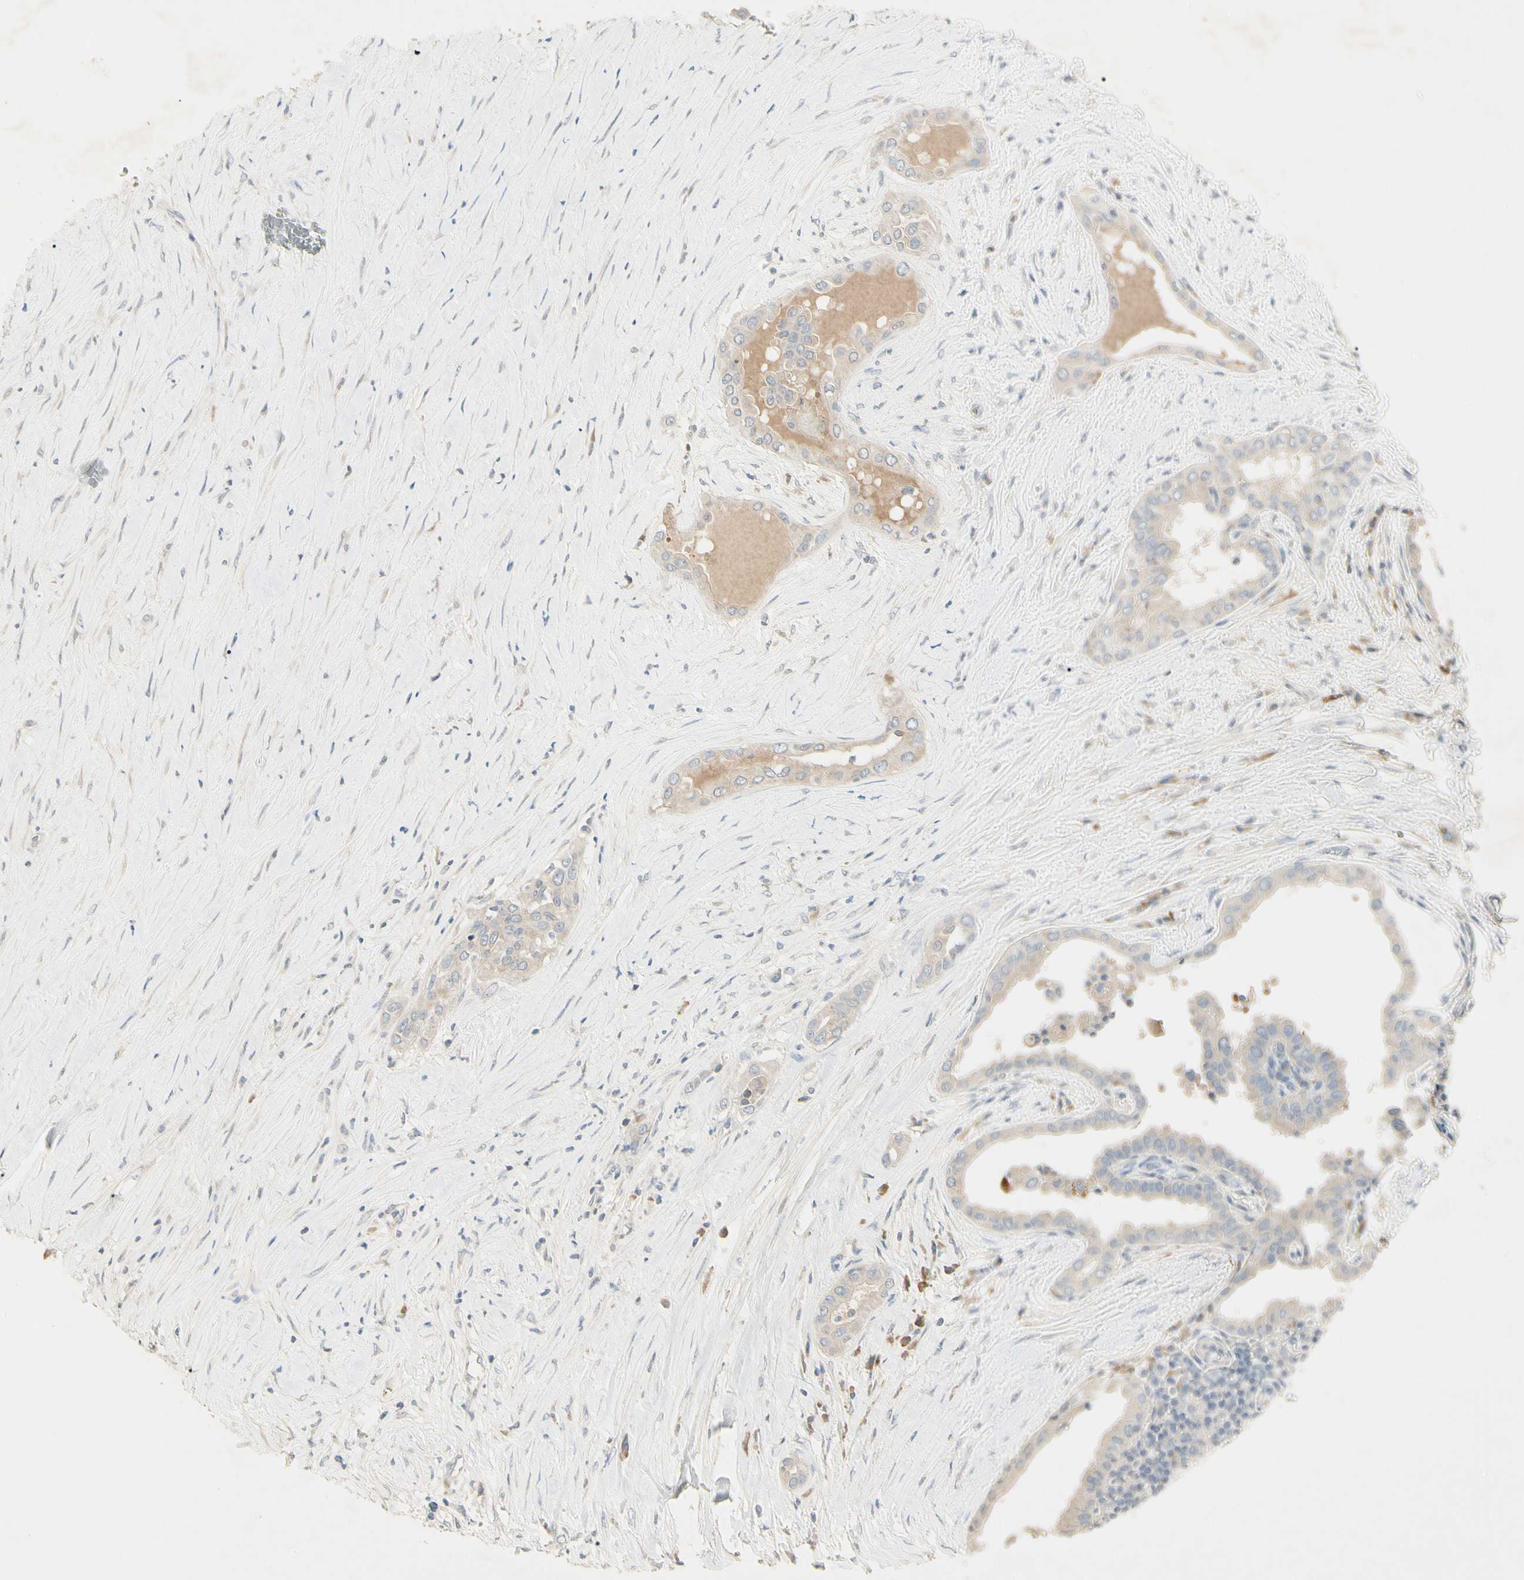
{"staining": {"intensity": "weak", "quantity": "25%-75%", "location": "cytoplasmic/membranous"}, "tissue": "thyroid cancer", "cell_type": "Tumor cells", "image_type": "cancer", "snomed": [{"axis": "morphology", "description": "Papillary adenocarcinoma, NOS"}, {"axis": "topography", "description": "Thyroid gland"}], "caption": "Weak cytoplasmic/membranous positivity is identified in approximately 25%-75% of tumor cells in thyroid cancer (papillary adenocarcinoma). (DAB (3,3'-diaminobenzidine) = brown stain, brightfield microscopy at high magnification).", "gene": "PRSS21", "patient": {"sex": "male", "age": 33}}